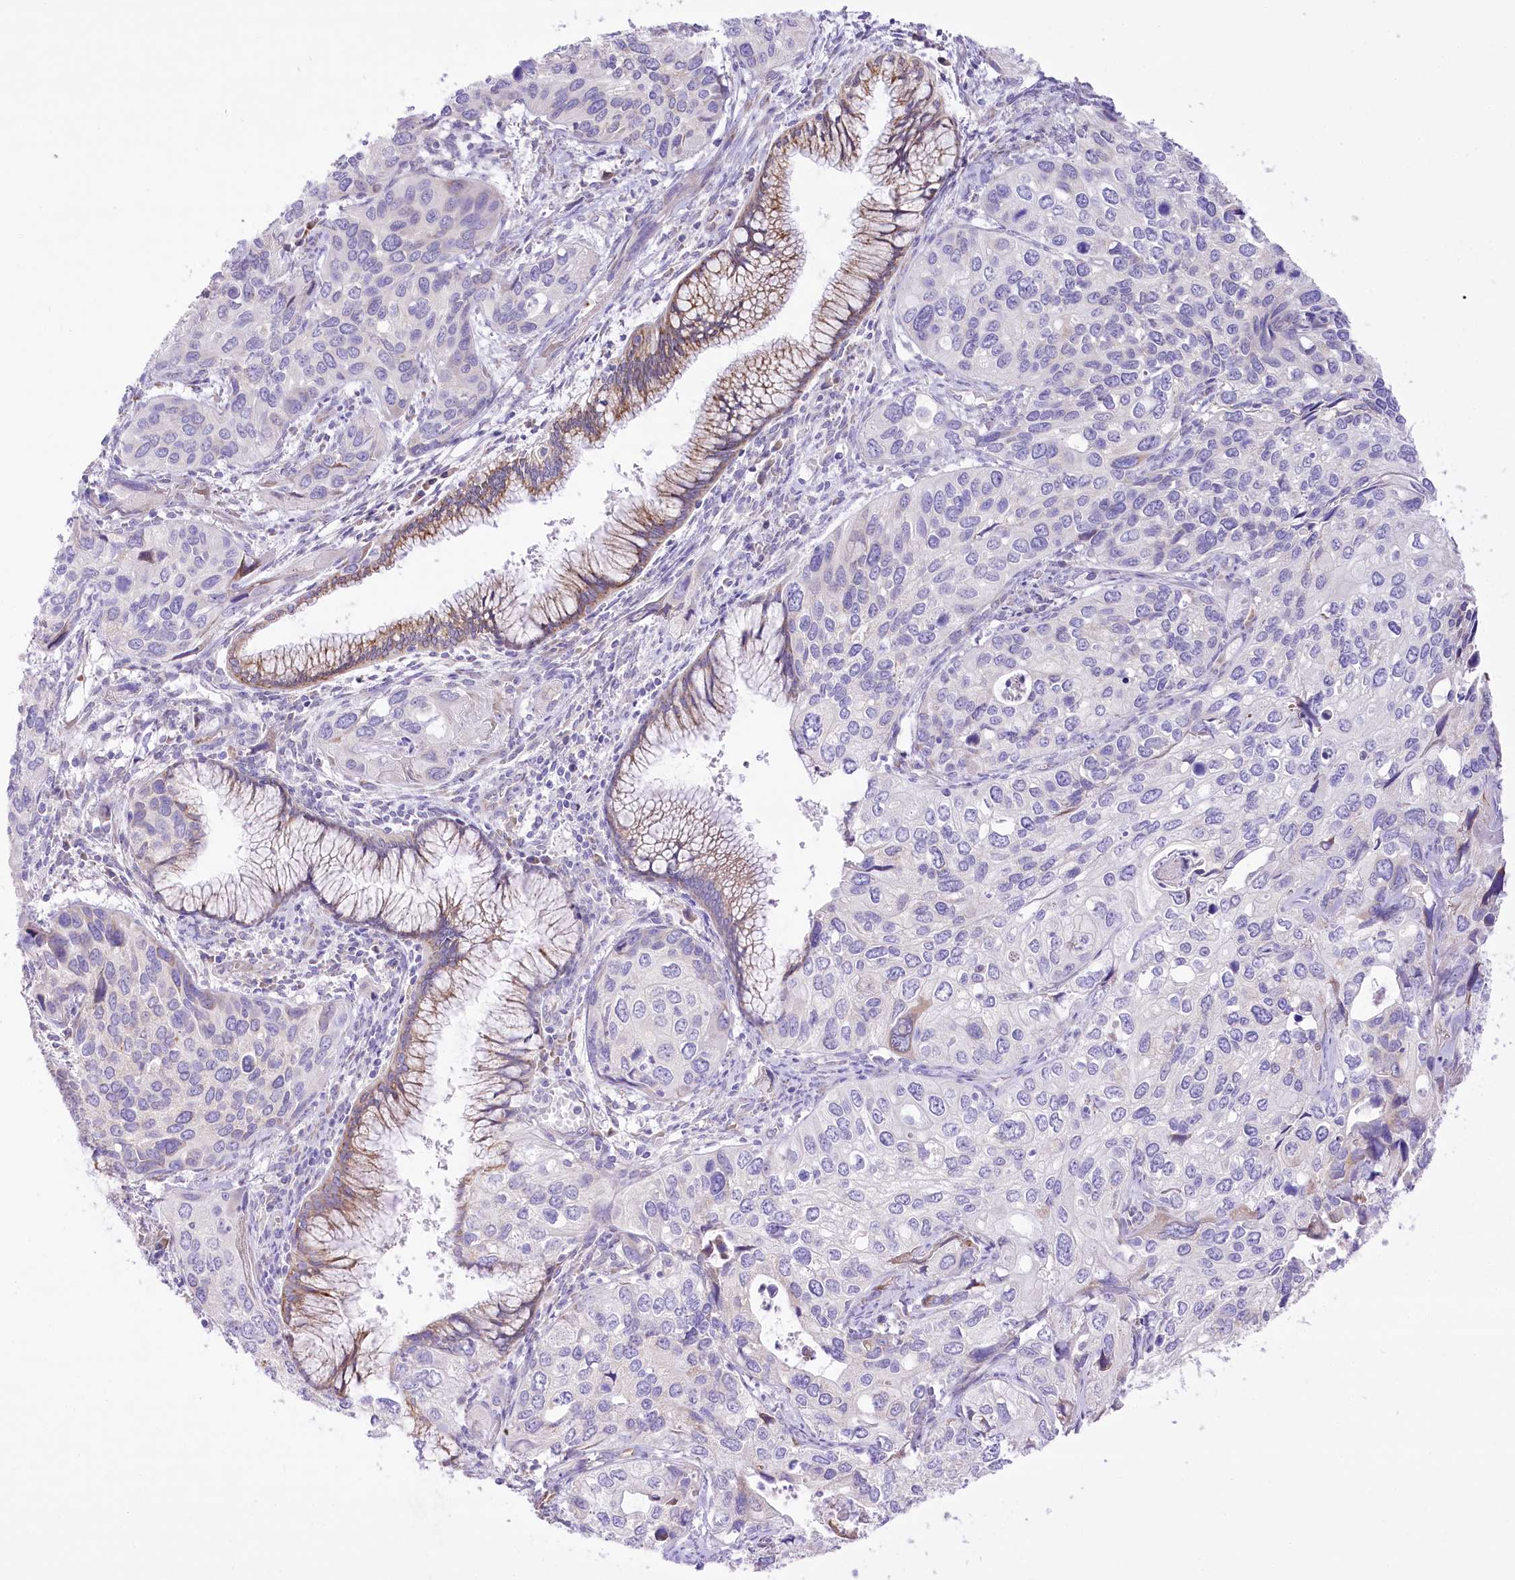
{"staining": {"intensity": "negative", "quantity": "none", "location": "none"}, "tissue": "cervical cancer", "cell_type": "Tumor cells", "image_type": "cancer", "snomed": [{"axis": "morphology", "description": "Squamous cell carcinoma, NOS"}, {"axis": "topography", "description": "Cervix"}], "caption": "There is no significant expression in tumor cells of squamous cell carcinoma (cervical).", "gene": "STT3B", "patient": {"sex": "female", "age": 55}}